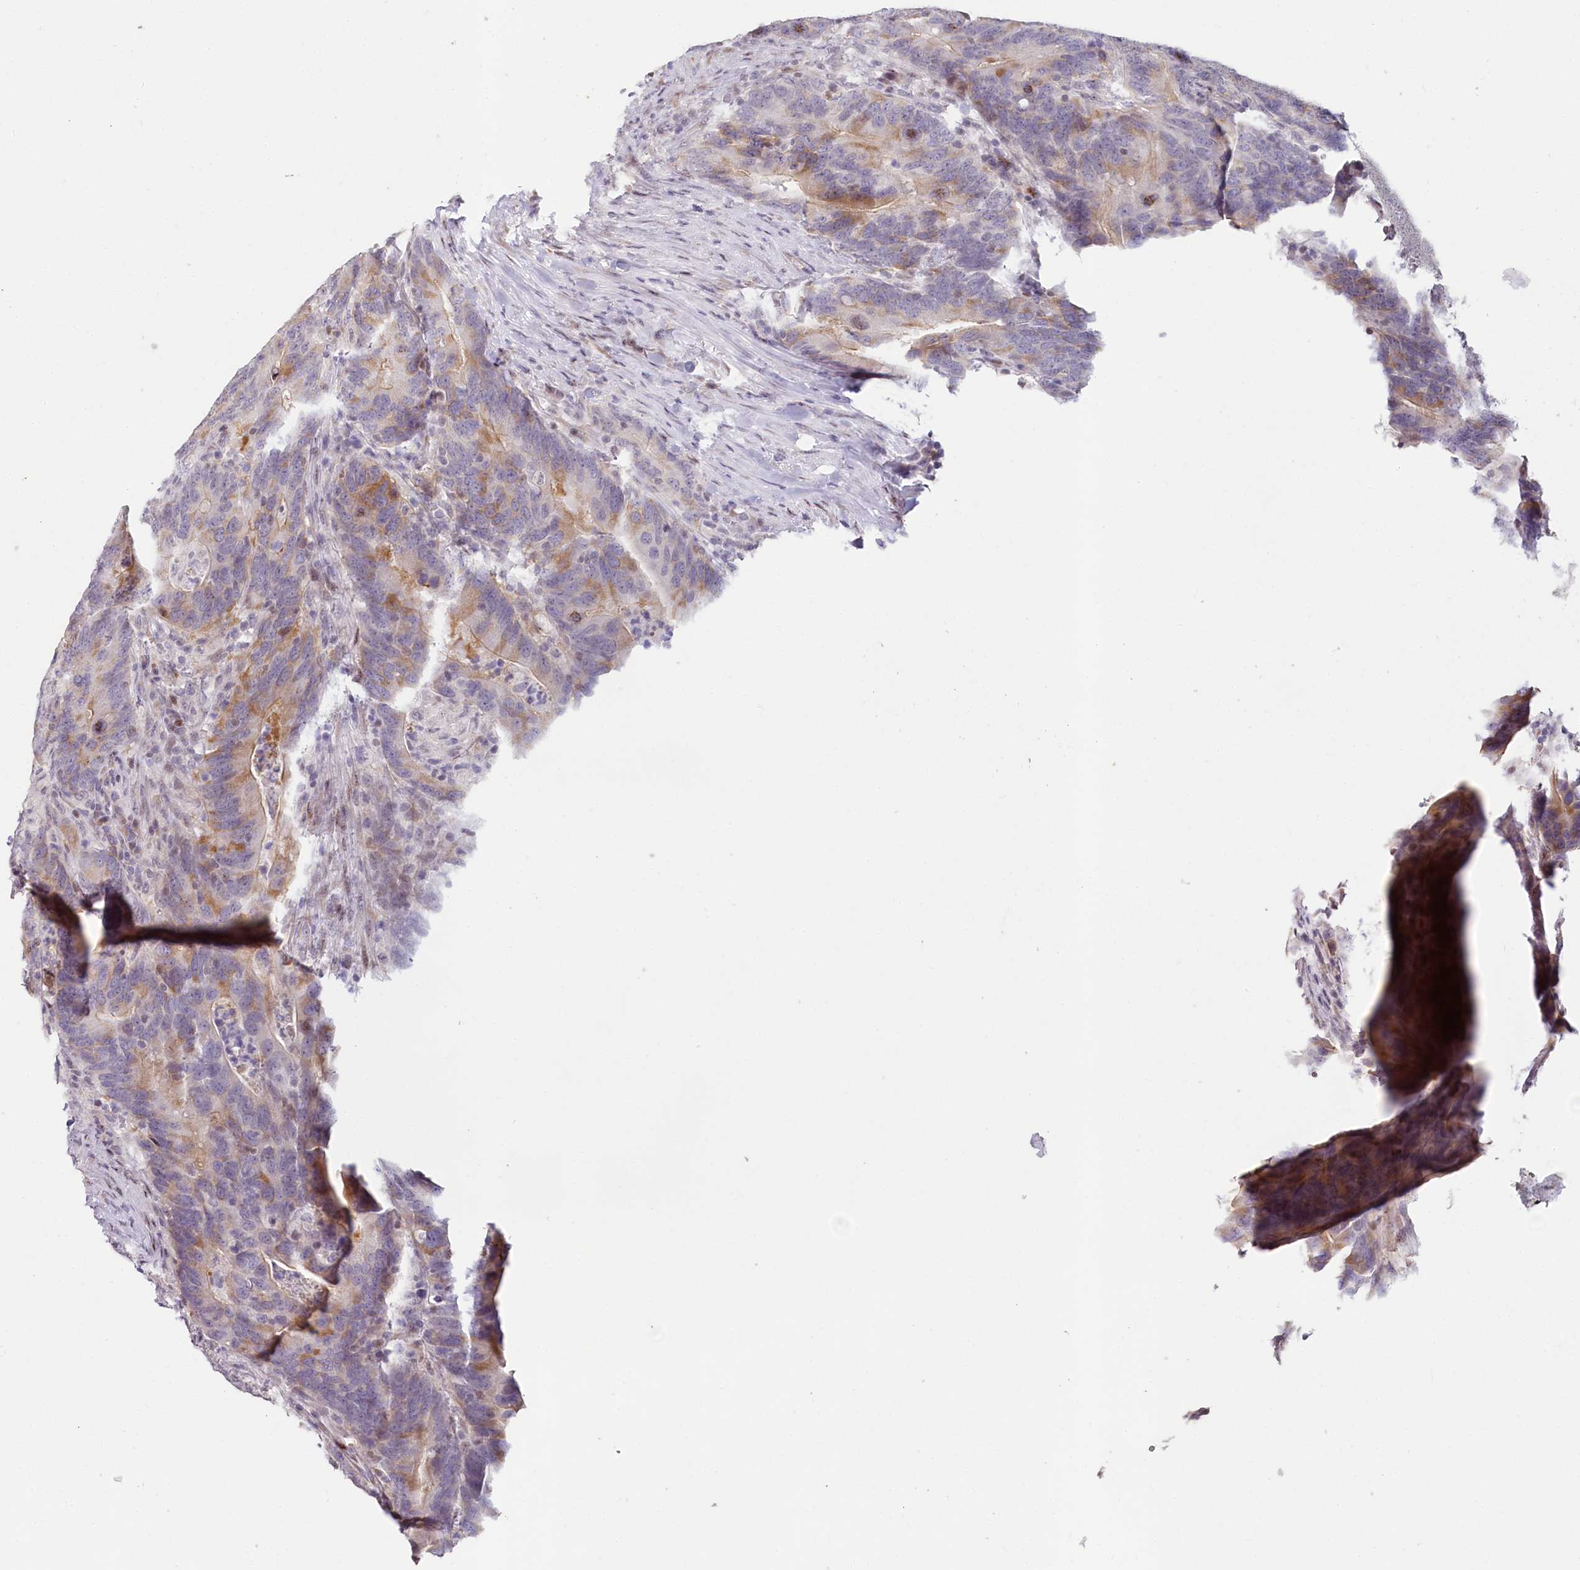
{"staining": {"intensity": "moderate", "quantity": "<25%", "location": "cytoplasmic/membranous"}, "tissue": "colorectal cancer", "cell_type": "Tumor cells", "image_type": "cancer", "snomed": [{"axis": "morphology", "description": "Adenocarcinoma, NOS"}, {"axis": "topography", "description": "Colon"}], "caption": "Colorectal cancer (adenocarcinoma) tissue exhibits moderate cytoplasmic/membranous staining in approximately <25% of tumor cells", "gene": "HPD", "patient": {"sex": "female", "age": 66}}